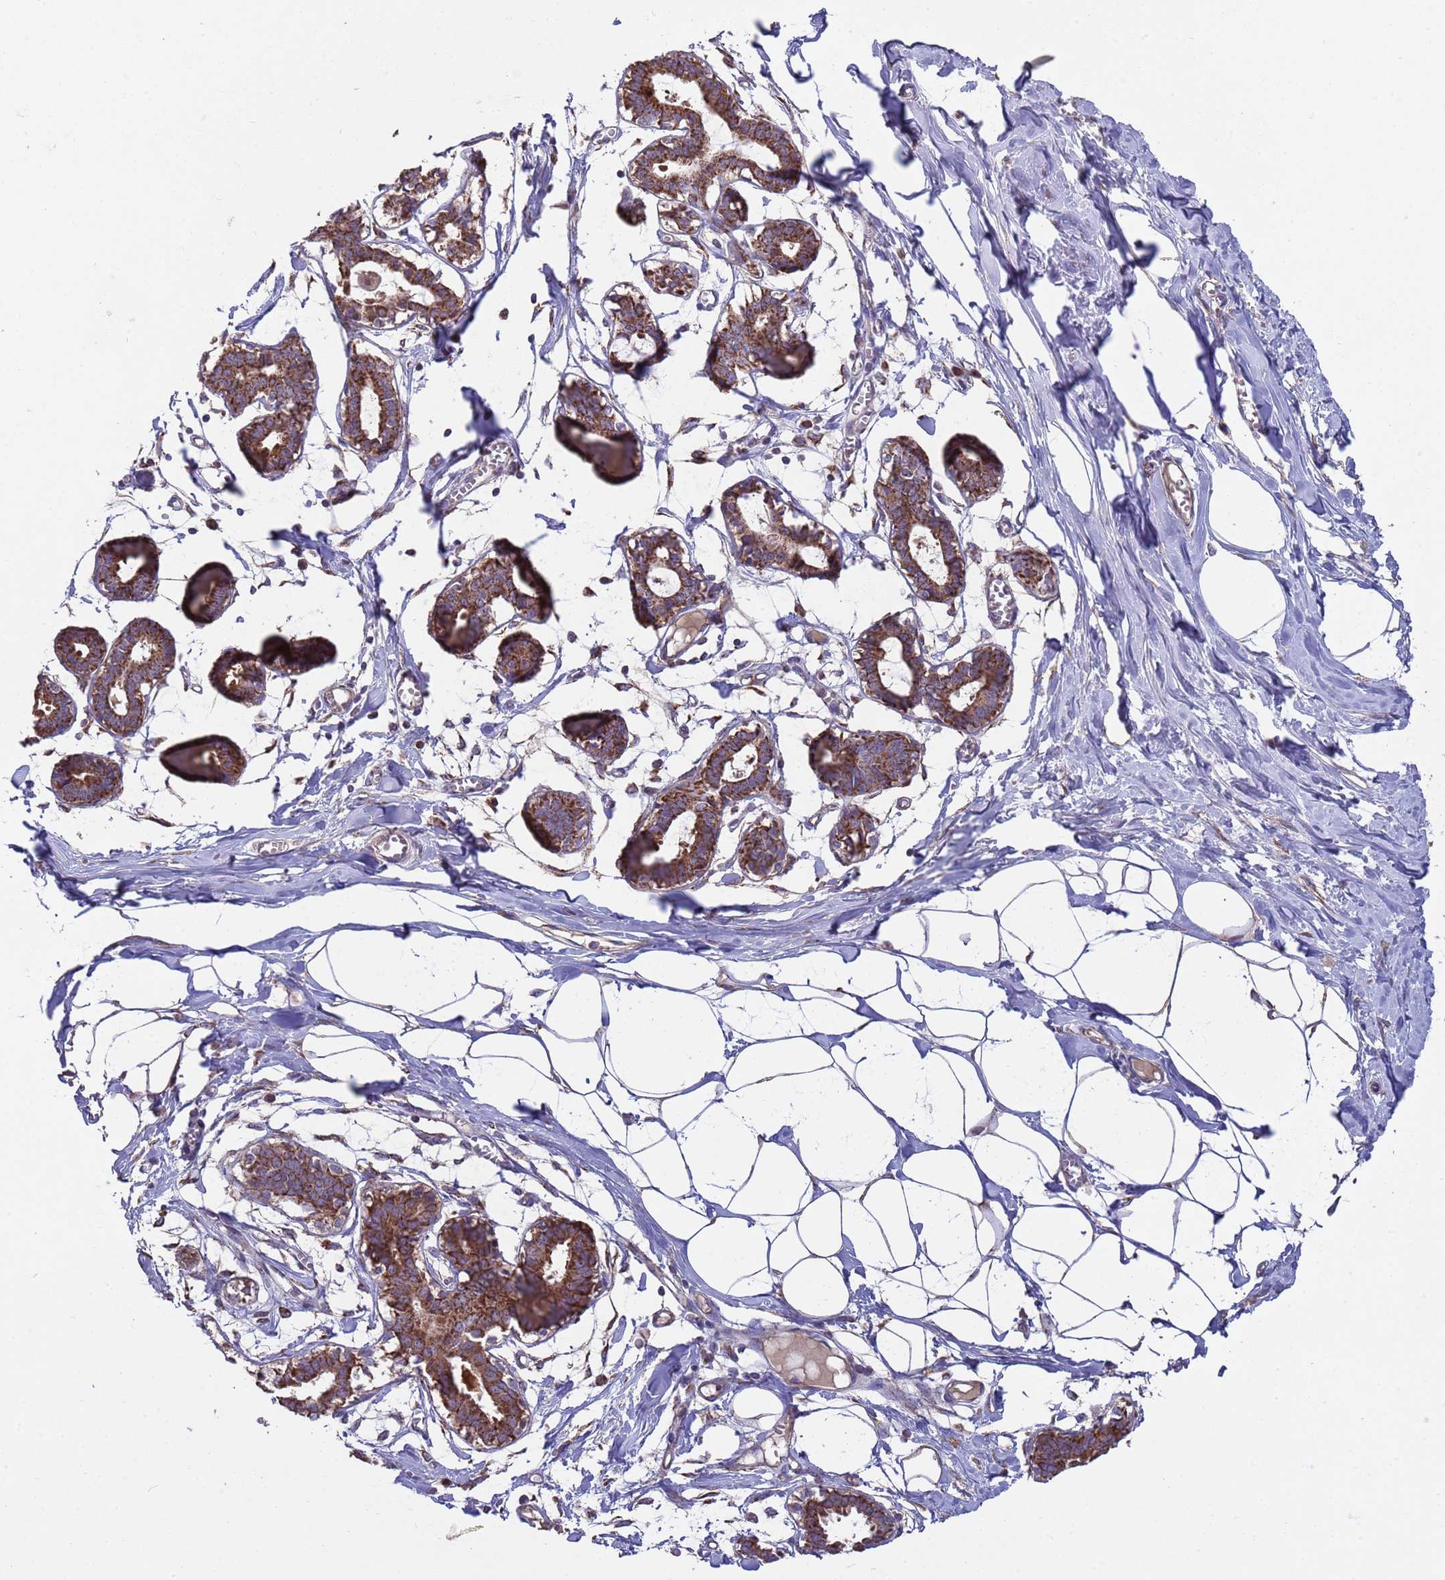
{"staining": {"intensity": "negative", "quantity": "none", "location": "none"}, "tissue": "breast", "cell_type": "Adipocytes", "image_type": "normal", "snomed": [{"axis": "morphology", "description": "Normal tissue, NOS"}, {"axis": "topography", "description": "Breast"}], "caption": "Adipocytes are negative for brown protein staining in benign breast. (DAB immunohistochemistry (IHC), high magnification).", "gene": "ACAD8", "patient": {"sex": "female", "age": 27}}